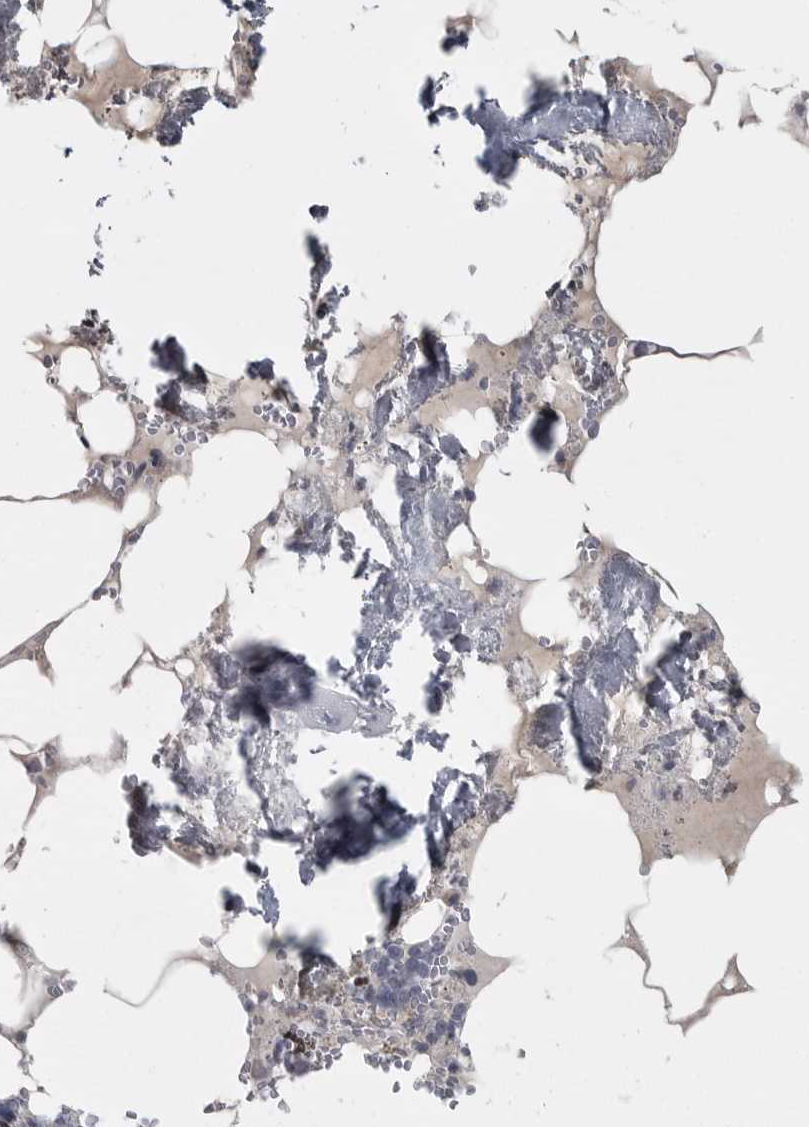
{"staining": {"intensity": "negative", "quantity": "none", "location": "none"}, "tissue": "bone marrow", "cell_type": "Hematopoietic cells", "image_type": "normal", "snomed": [{"axis": "morphology", "description": "Normal tissue, NOS"}, {"axis": "topography", "description": "Bone marrow"}], "caption": "High magnification brightfield microscopy of benign bone marrow stained with DAB (3,3'-diaminobenzidine) (brown) and counterstained with hematoxylin (blue): hematopoietic cells show no significant staining. The staining was performed using DAB (3,3'-diaminobenzidine) to visualize the protein expression in brown, while the nuclei were stained in blue with hematoxylin (Magnification: 20x).", "gene": "PHF13", "patient": {"sex": "male", "age": 70}}